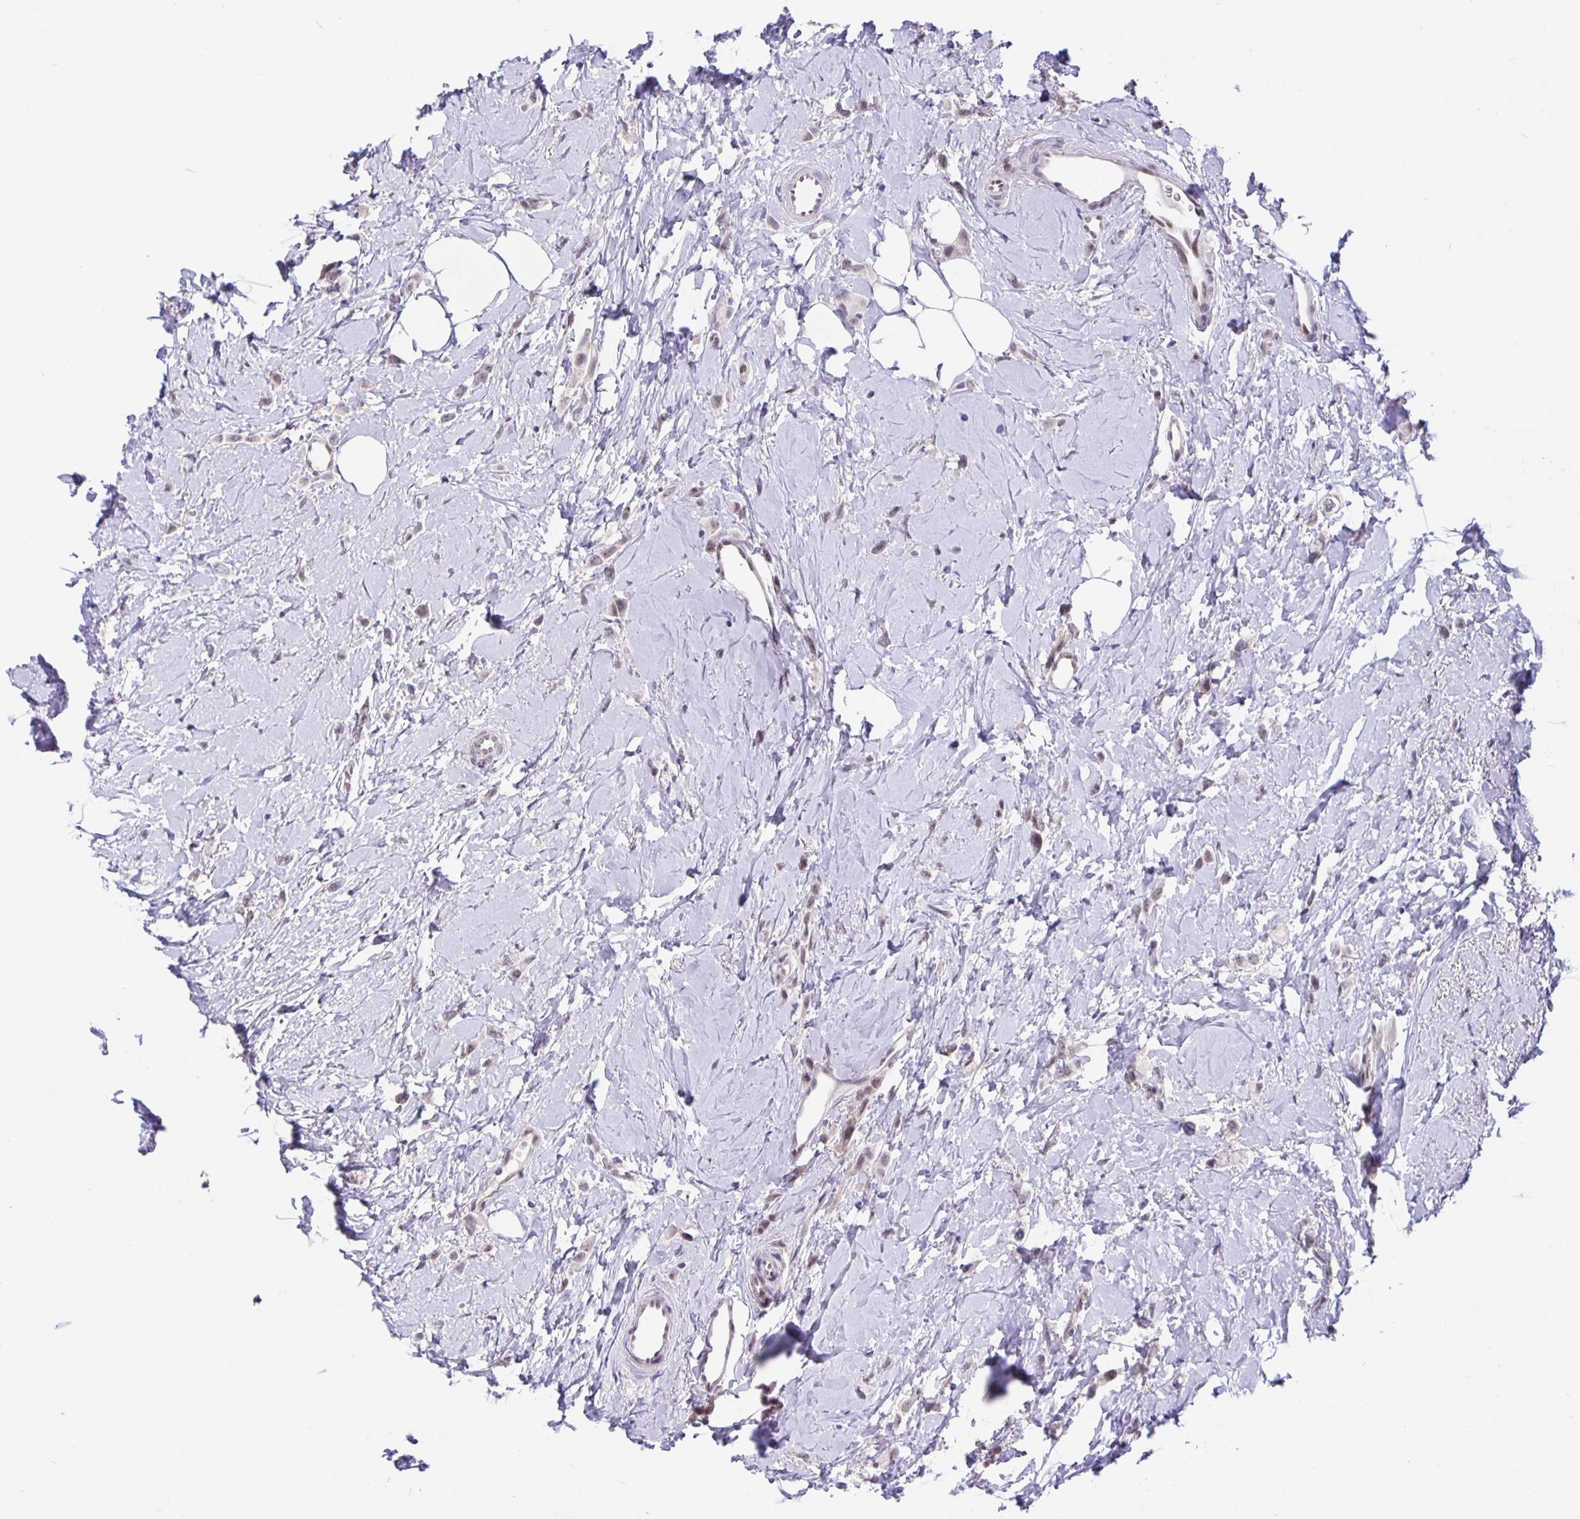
{"staining": {"intensity": "weak", "quantity": "<25%", "location": "nuclear"}, "tissue": "breast cancer", "cell_type": "Tumor cells", "image_type": "cancer", "snomed": [{"axis": "morphology", "description": "Lobular carcinoma"}, {"axis": "topography", "description": "Breast"}], "caption": "The micrograph exhibits no significant staining in tumor cells of lobular carcinoma (breast).", "gene": "FOSL2", "patient": {"sex": "female", "age": 66}}